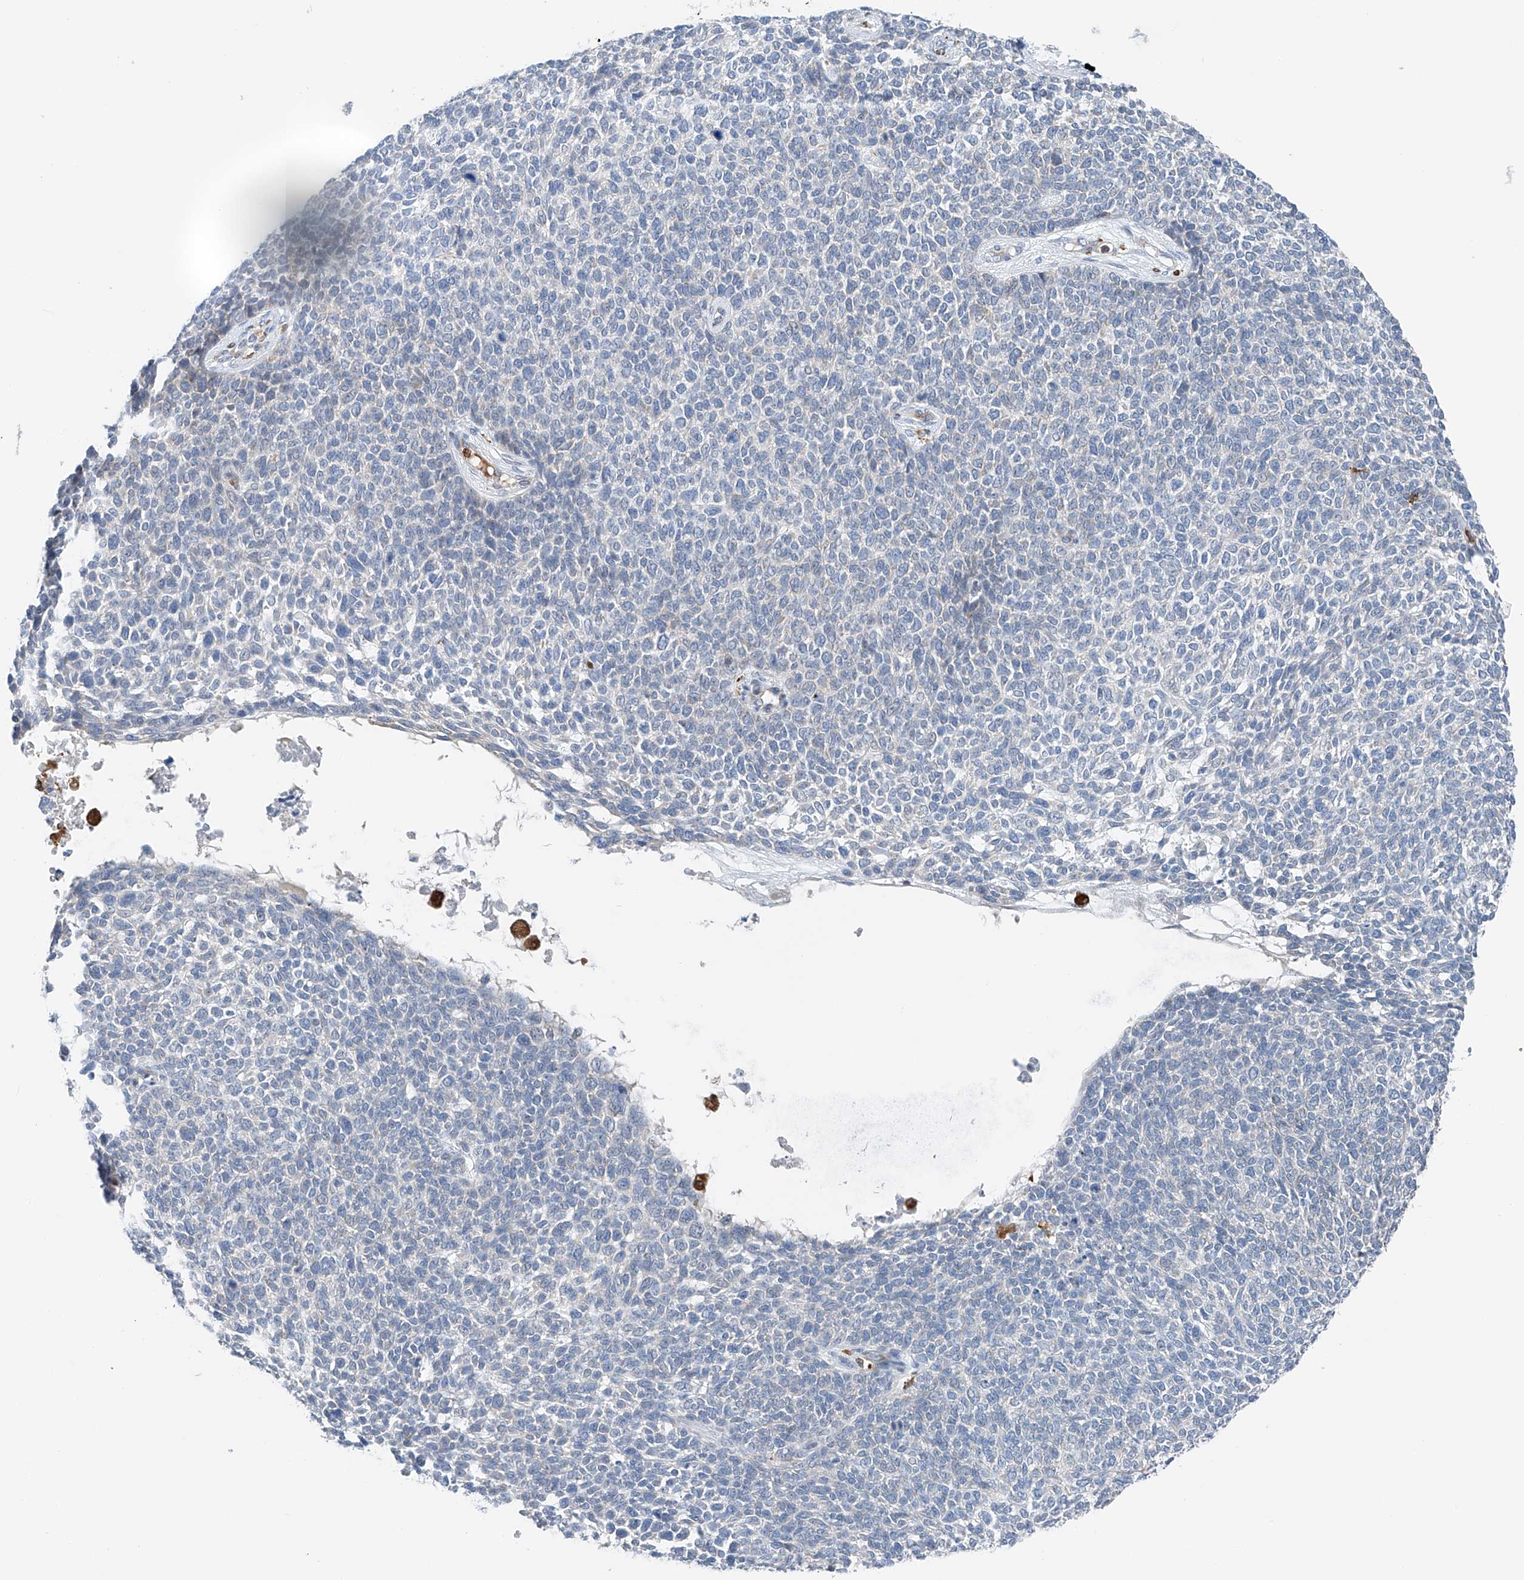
{"staining": {"intensity": "negative", "quantity": "none", "location": "none"}, "tissue": "skin cancer", "cell_type": "Tumor cells", "image_type": "cancer", "snomed": [{"axis": "morphology", "description": "Basal cell carcinoma"}, {"axis": "topography", "description": "Skin"}], "caption": "High magnification brightfield microscopy of skin cancer stained with DAB (3,3'-diaminobenzidine) (brown) and counterstained with hematoxylin (blue): tumor cells show no significant positivity.", "gene": "TBXAS1", "patient": {"sex": "female", "age": 84}}